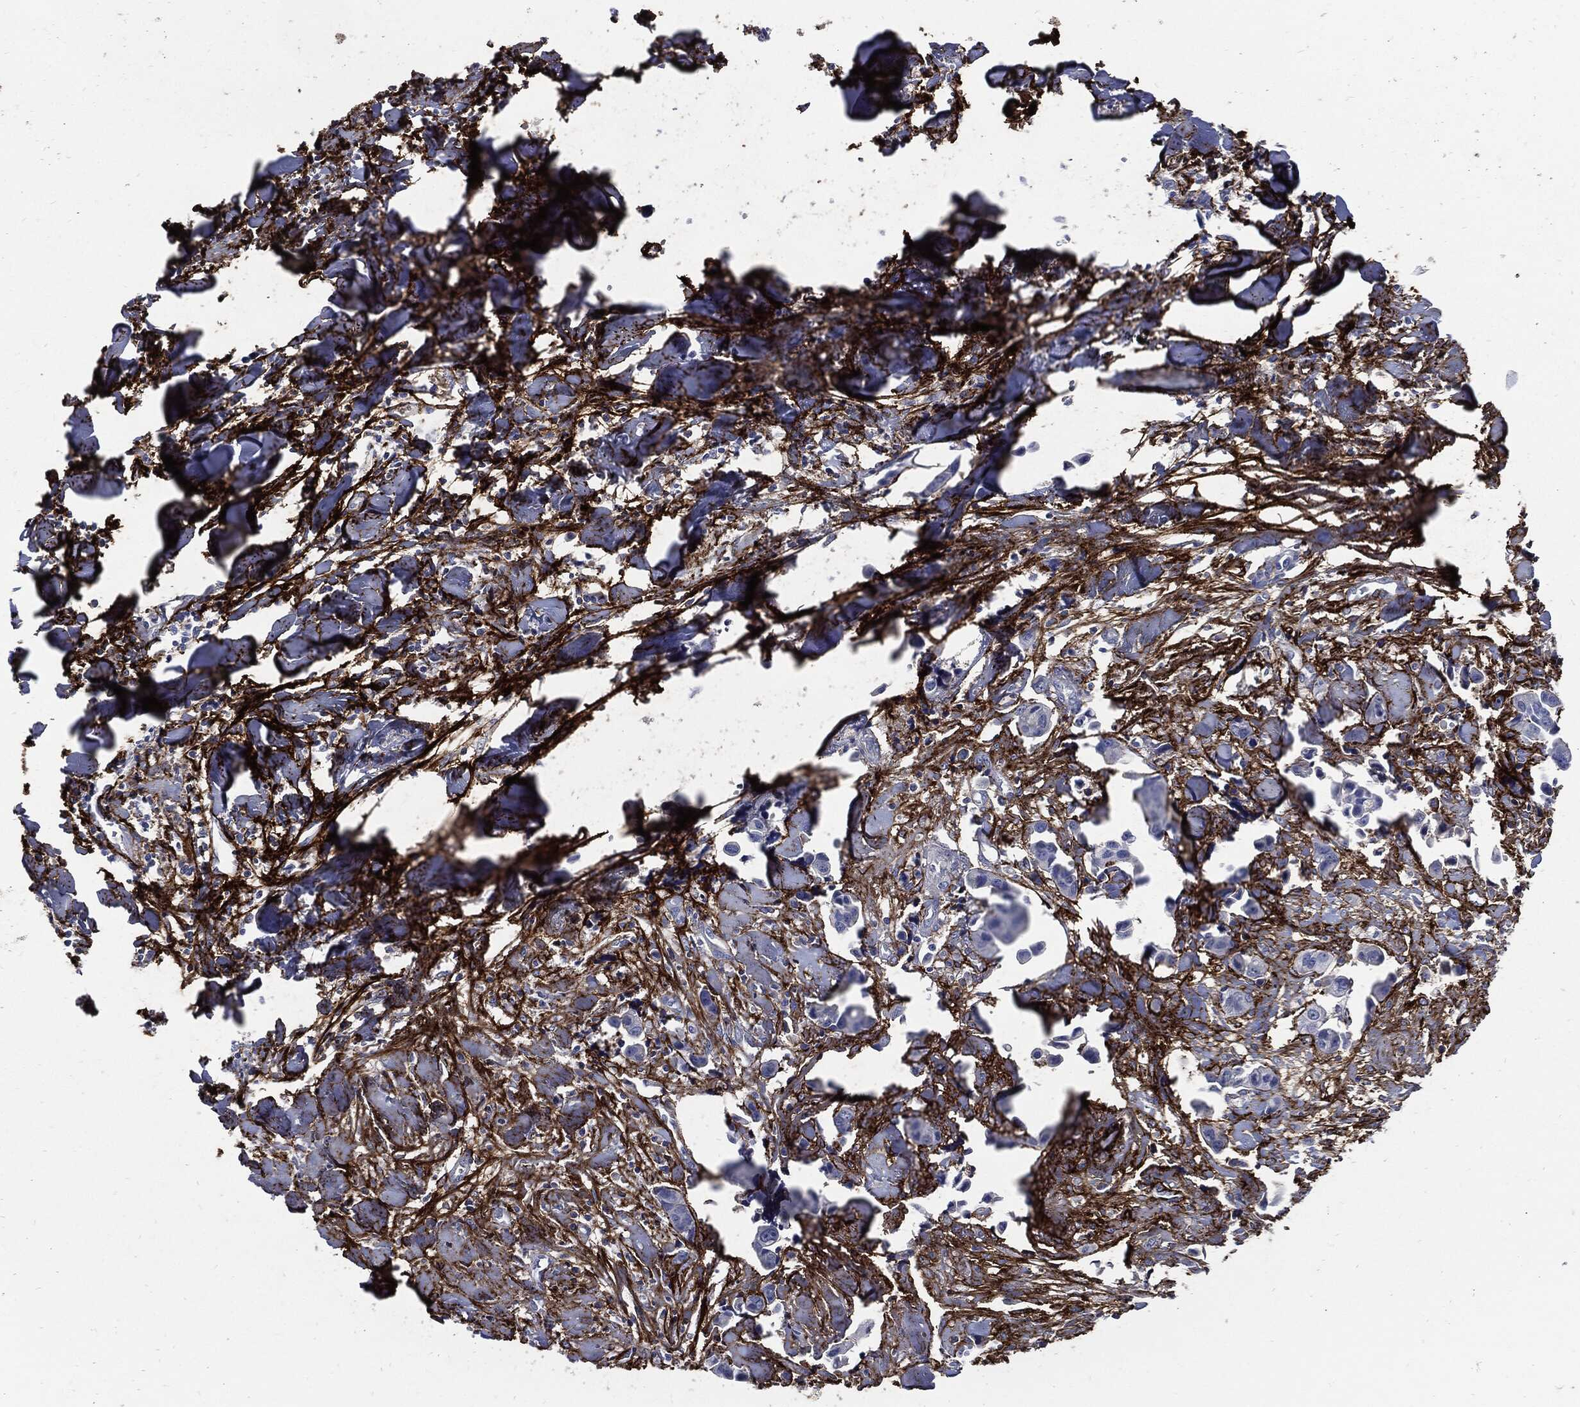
{"staining": {"intensity": "negative", "quantity": "none", "location": "none"}, "tissue": "head and neck cancer", "cell_type": "Tumor cells", "image_type": "cancer", "snomed": [{"axis": "morphology", "description": "Adenocarcinoma, NOS"}, {"axis": "topography", "description": "Head-Neck"}], "caption": "A photomicrograph of adenocarcinoma (head and neck) stained for a protein shows no brown staining in tumor cells.", "gene": "FBN1", "patient": {"sex": "male", "age": 76}}